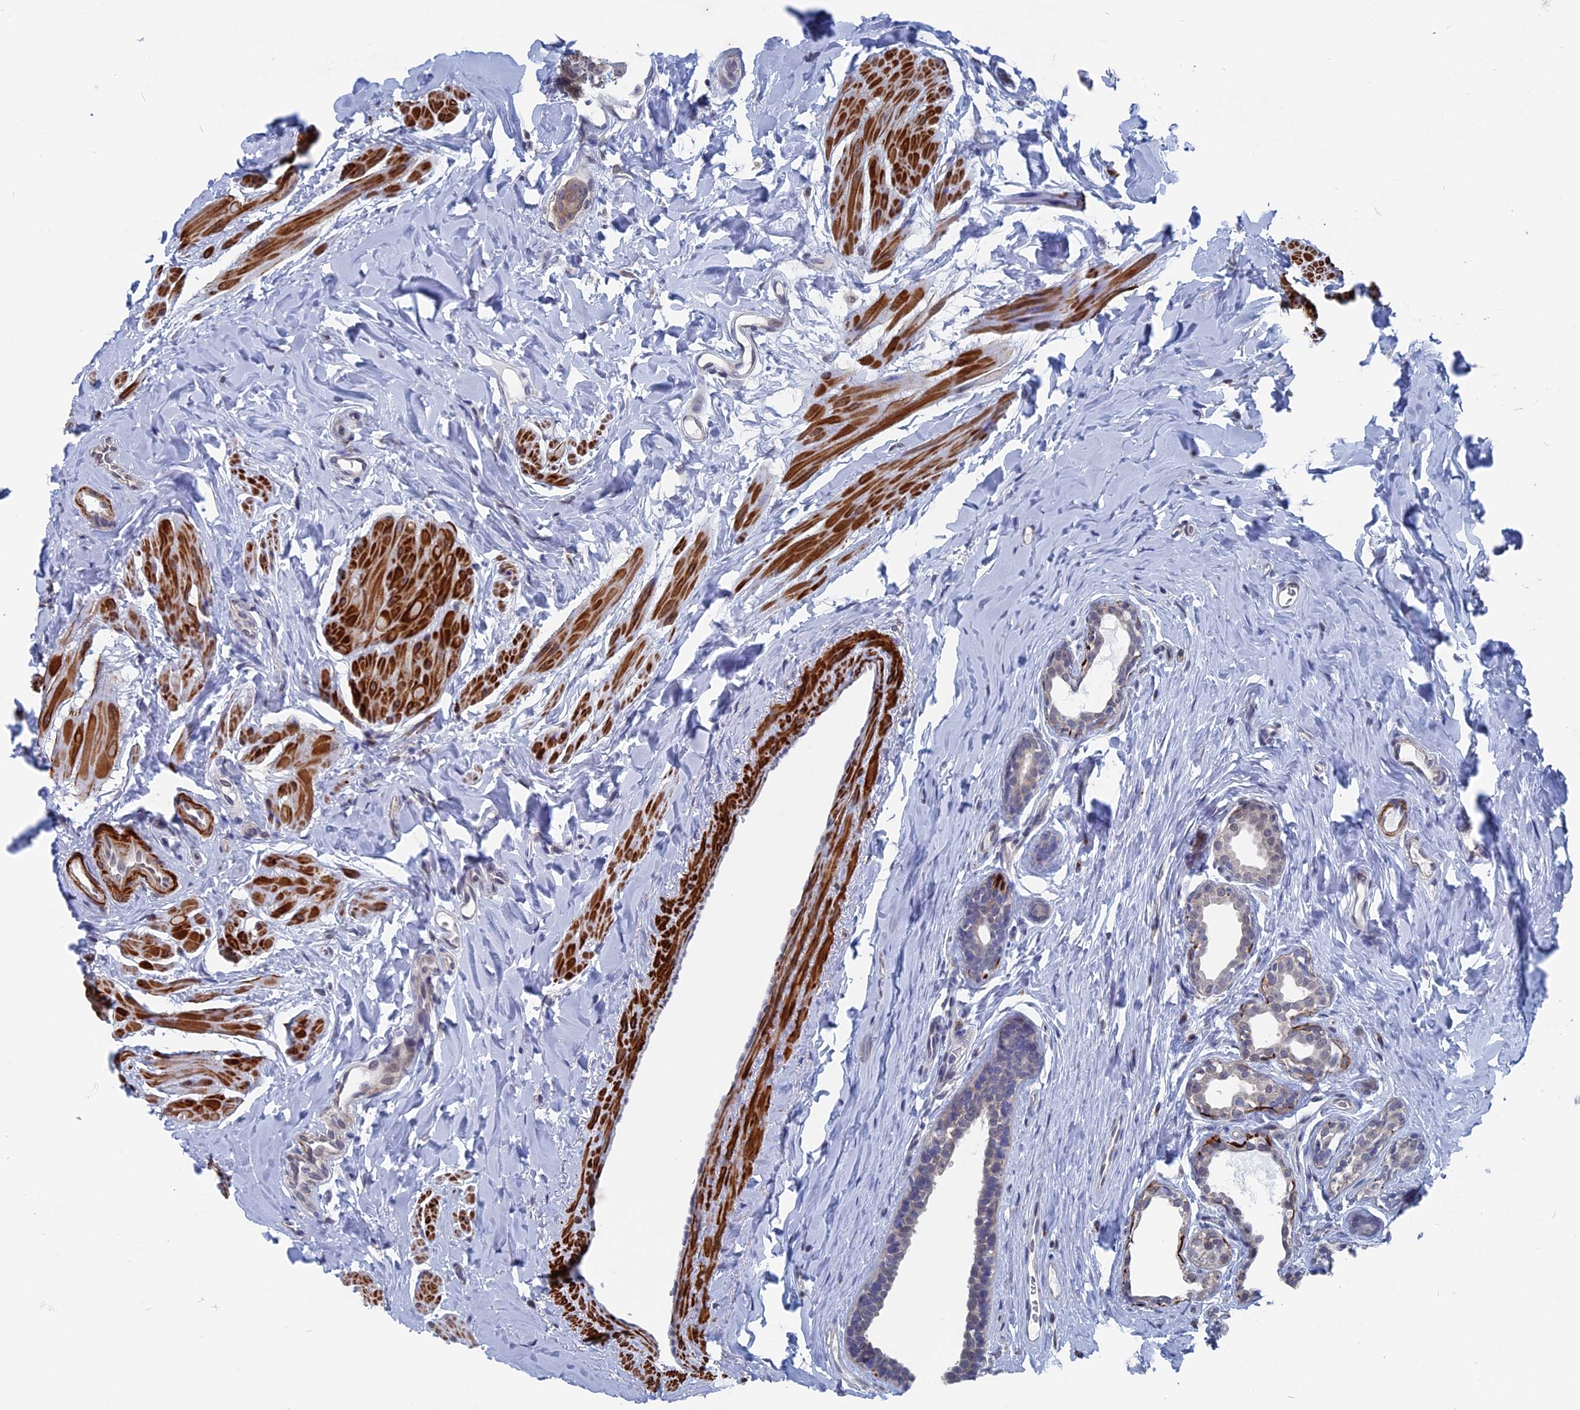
{"staining": {"intensity": "negative", "quantity": "none", "location": "none"}, "tissue": "breast cancer", "cell_type": "Tumor cells", "image_type": "cancer", "snomed": [{"axis": "morphology", "description": "Duct carcinoma"}, {"axis": "topography", "description": "Breast"}], "caption": "An IHC histopathology image of intraductal carcinoma (breast) is shown. There is no staining in tumor cells of intraductal carcinoma (breast).", "gene": "MTRF1", "patient": {"sex": "female", "age": 40}}